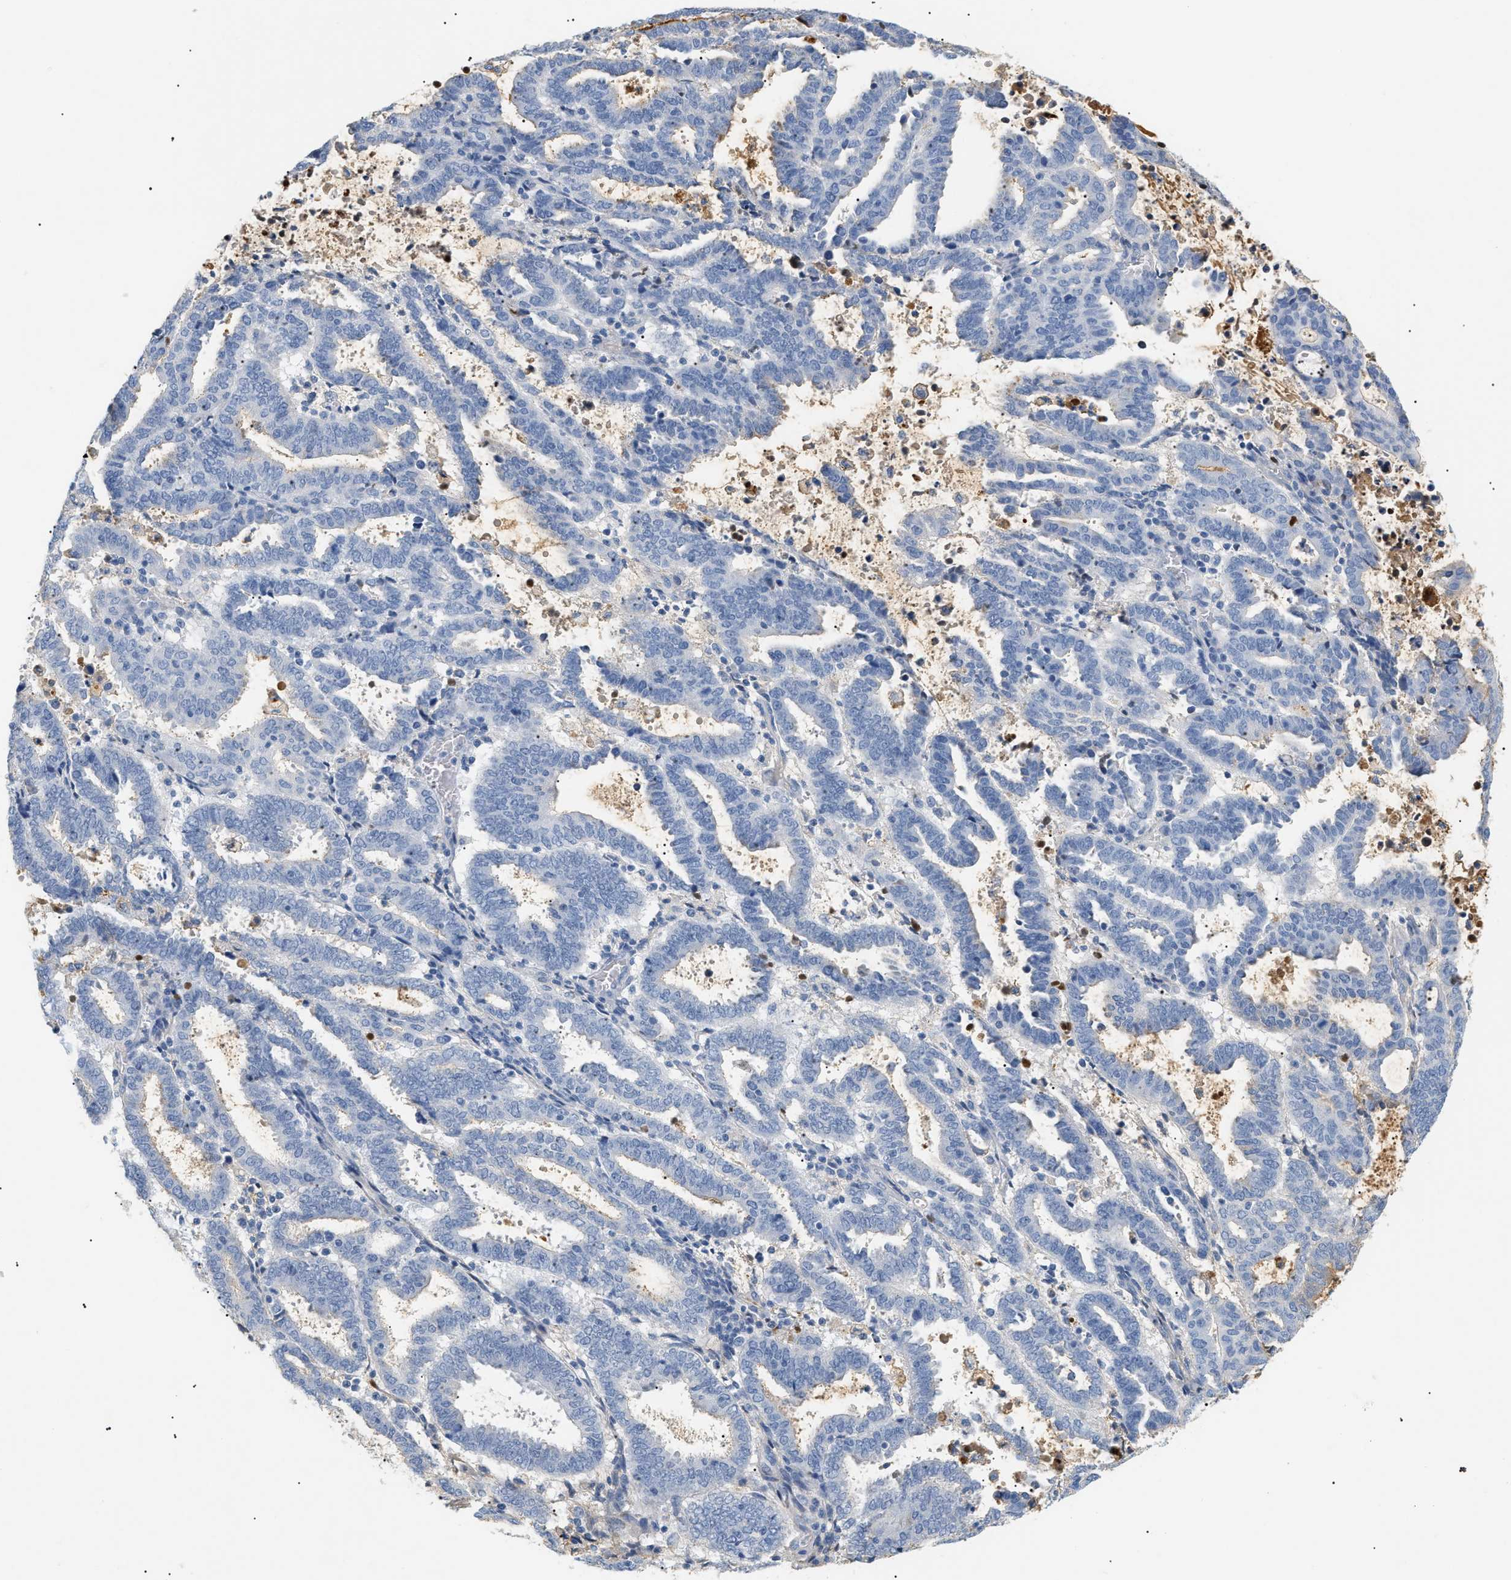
{"staining": {"intensity": "negative", "quantity": "none", "location": "none"}, "tissue": "endometrial cancer", "cell_type": "Tumor cells", "image_type": "cancer", "snomed": [{"axis": "morphology", "description": "Adenocarcinoma, NOS"}, {"axis": "topography", "description": "Uterus"}], "caption": "This micrograph is of endometrial cancer (adenocarcinoma) stained with immunohistochemistry to label a protein in brown with the nuclei are counter-stained blue. There is no expression in tumor cells.", "gene": "CFH", "patient": {"sex": "female", "age": 83}}